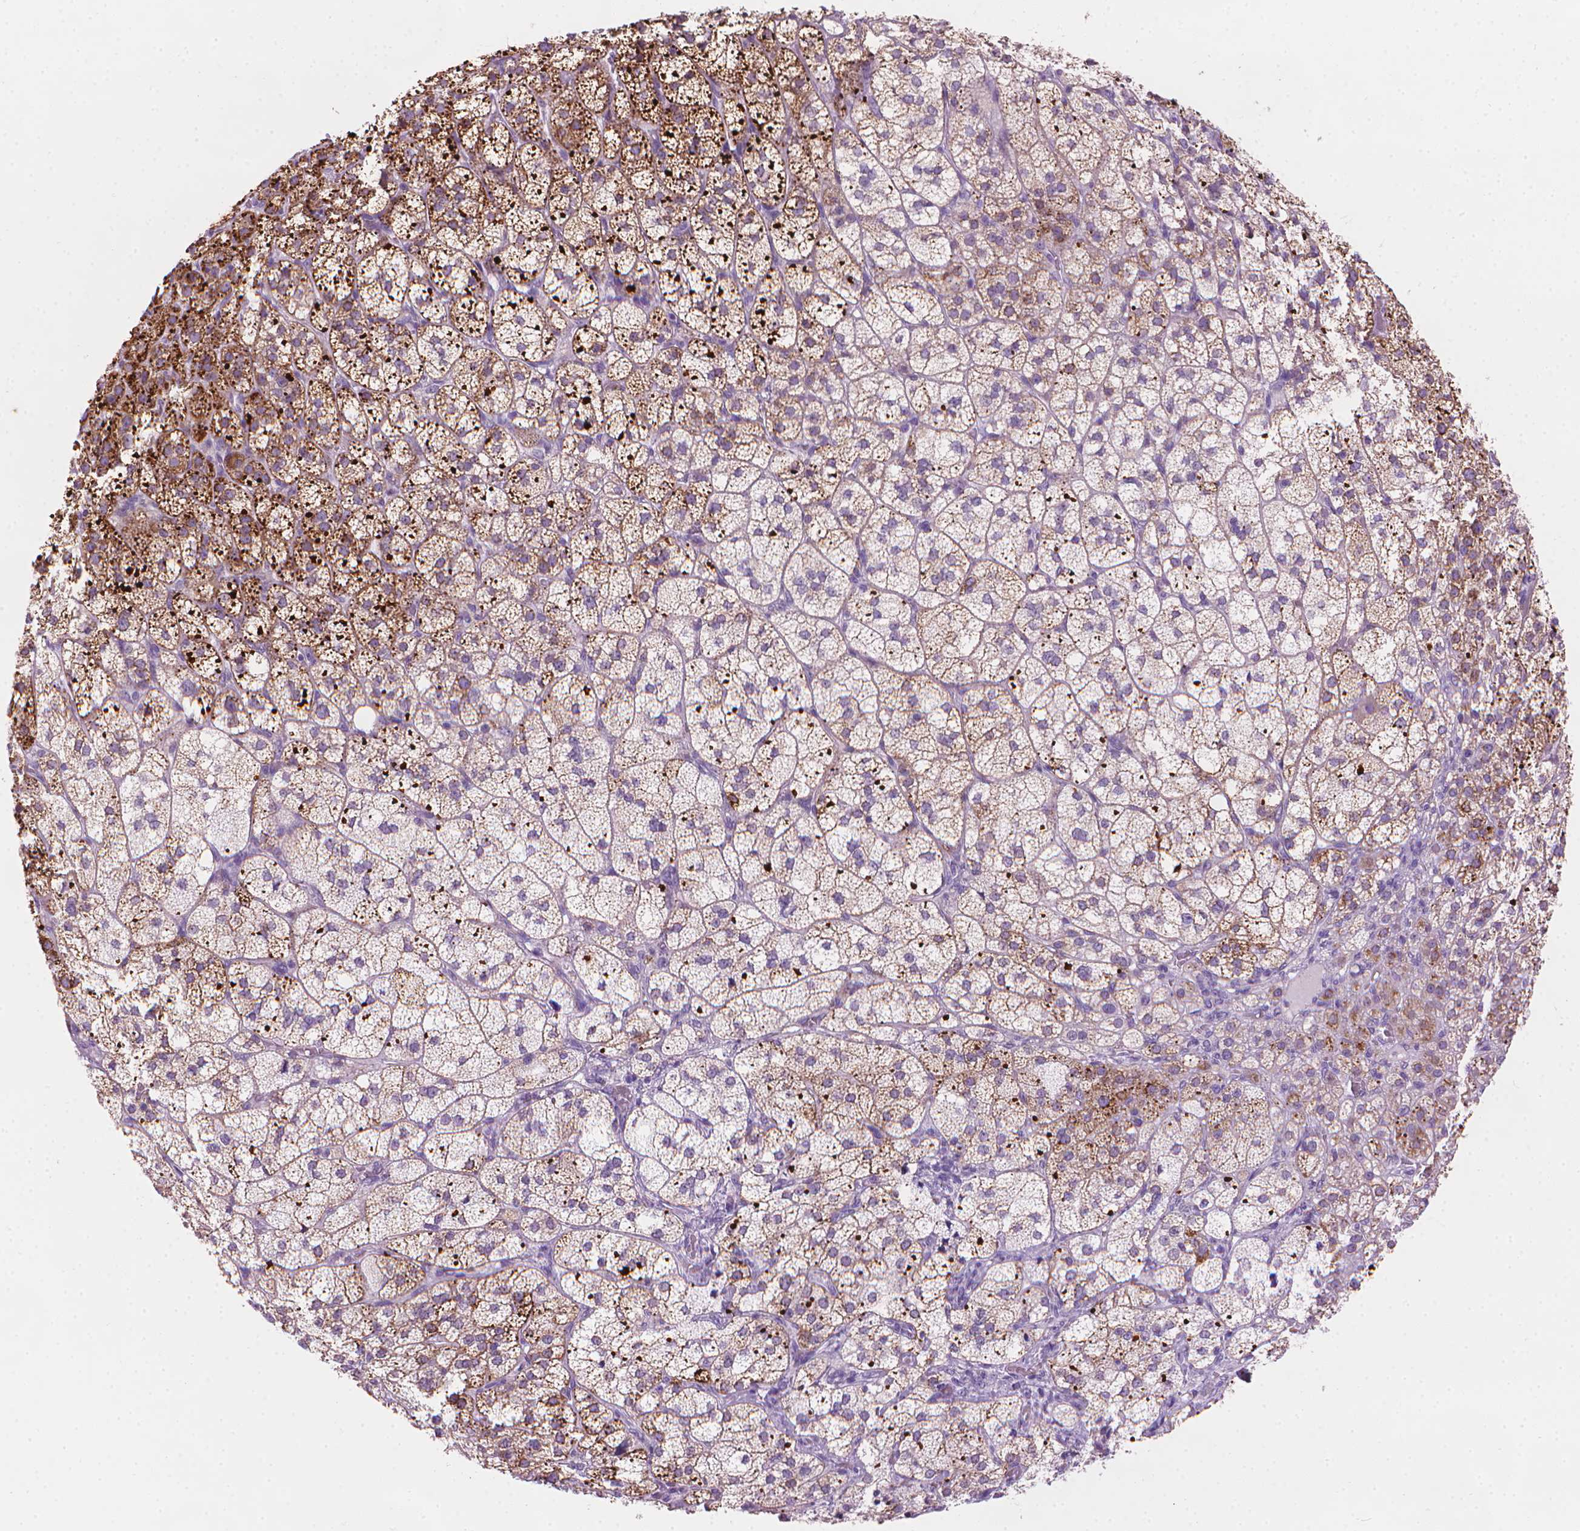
{"staining": {"intensity": "strong", "quantity": ">75%", "location": "cytoplasmic/membranous"}, "tissue": "adrenal gland", "cell_type": "Glandular cells", "image_type": "normal", "snomed": [{"axis": "morphology", "description": "Normal tissue, NOS"}, {"axis": "topography", "description": "Adrenal gland"}], "caption": "Immunohistochemistry (IHC) histopathology image of normal adrenal gland: adrenal gland stained using immunohistochemistry reveals high levels of strong protein expression localized specifically in the cytoplasmic/membranous of glandular cells, appearing as a cytoplasmic/membranous brown color.", "gene": "MLANA", "patient": {"sex": "female", "age": 60}}